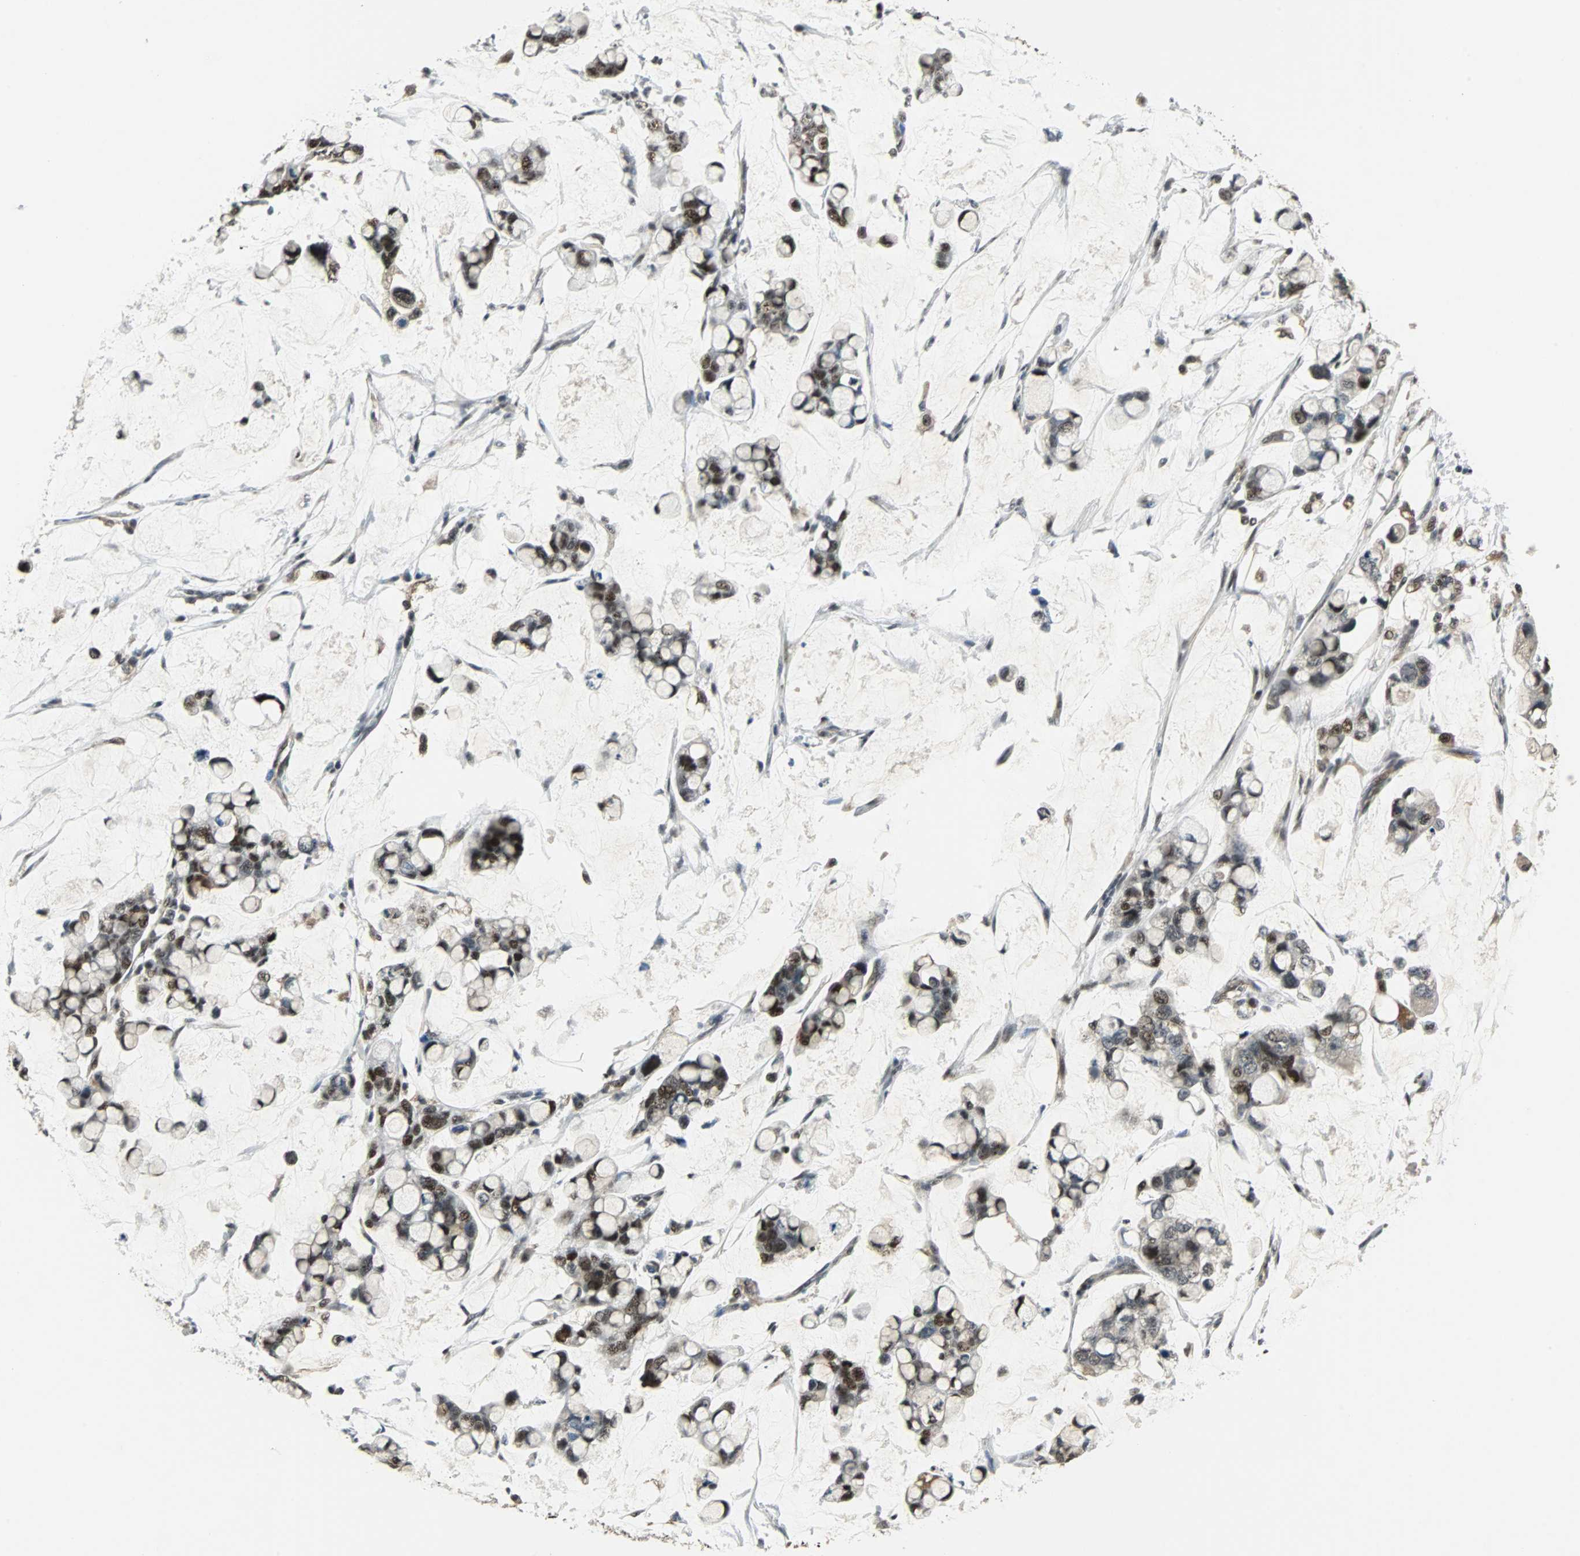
{"staining": {"intensity": "strong", "quantity": ">75%", "location": "nuclear"}, "tissue": "stomach cancer", "cell_type": "Tumor cells", "image_type": "cancer", "snomed": [{"axis": "morphology", "description": "Adenocarcinoma, NOS"}, {"axis": "topography", "description": "Stomach, lower"}], "caption": "This is a histology image of immunohistochemistry staining of stomach cancer (adenocarcinoma), which shows strong staining in the nuclear of tumor cells.", "gene": "MED4", "patient": {"sex": "male", "age": 84}}